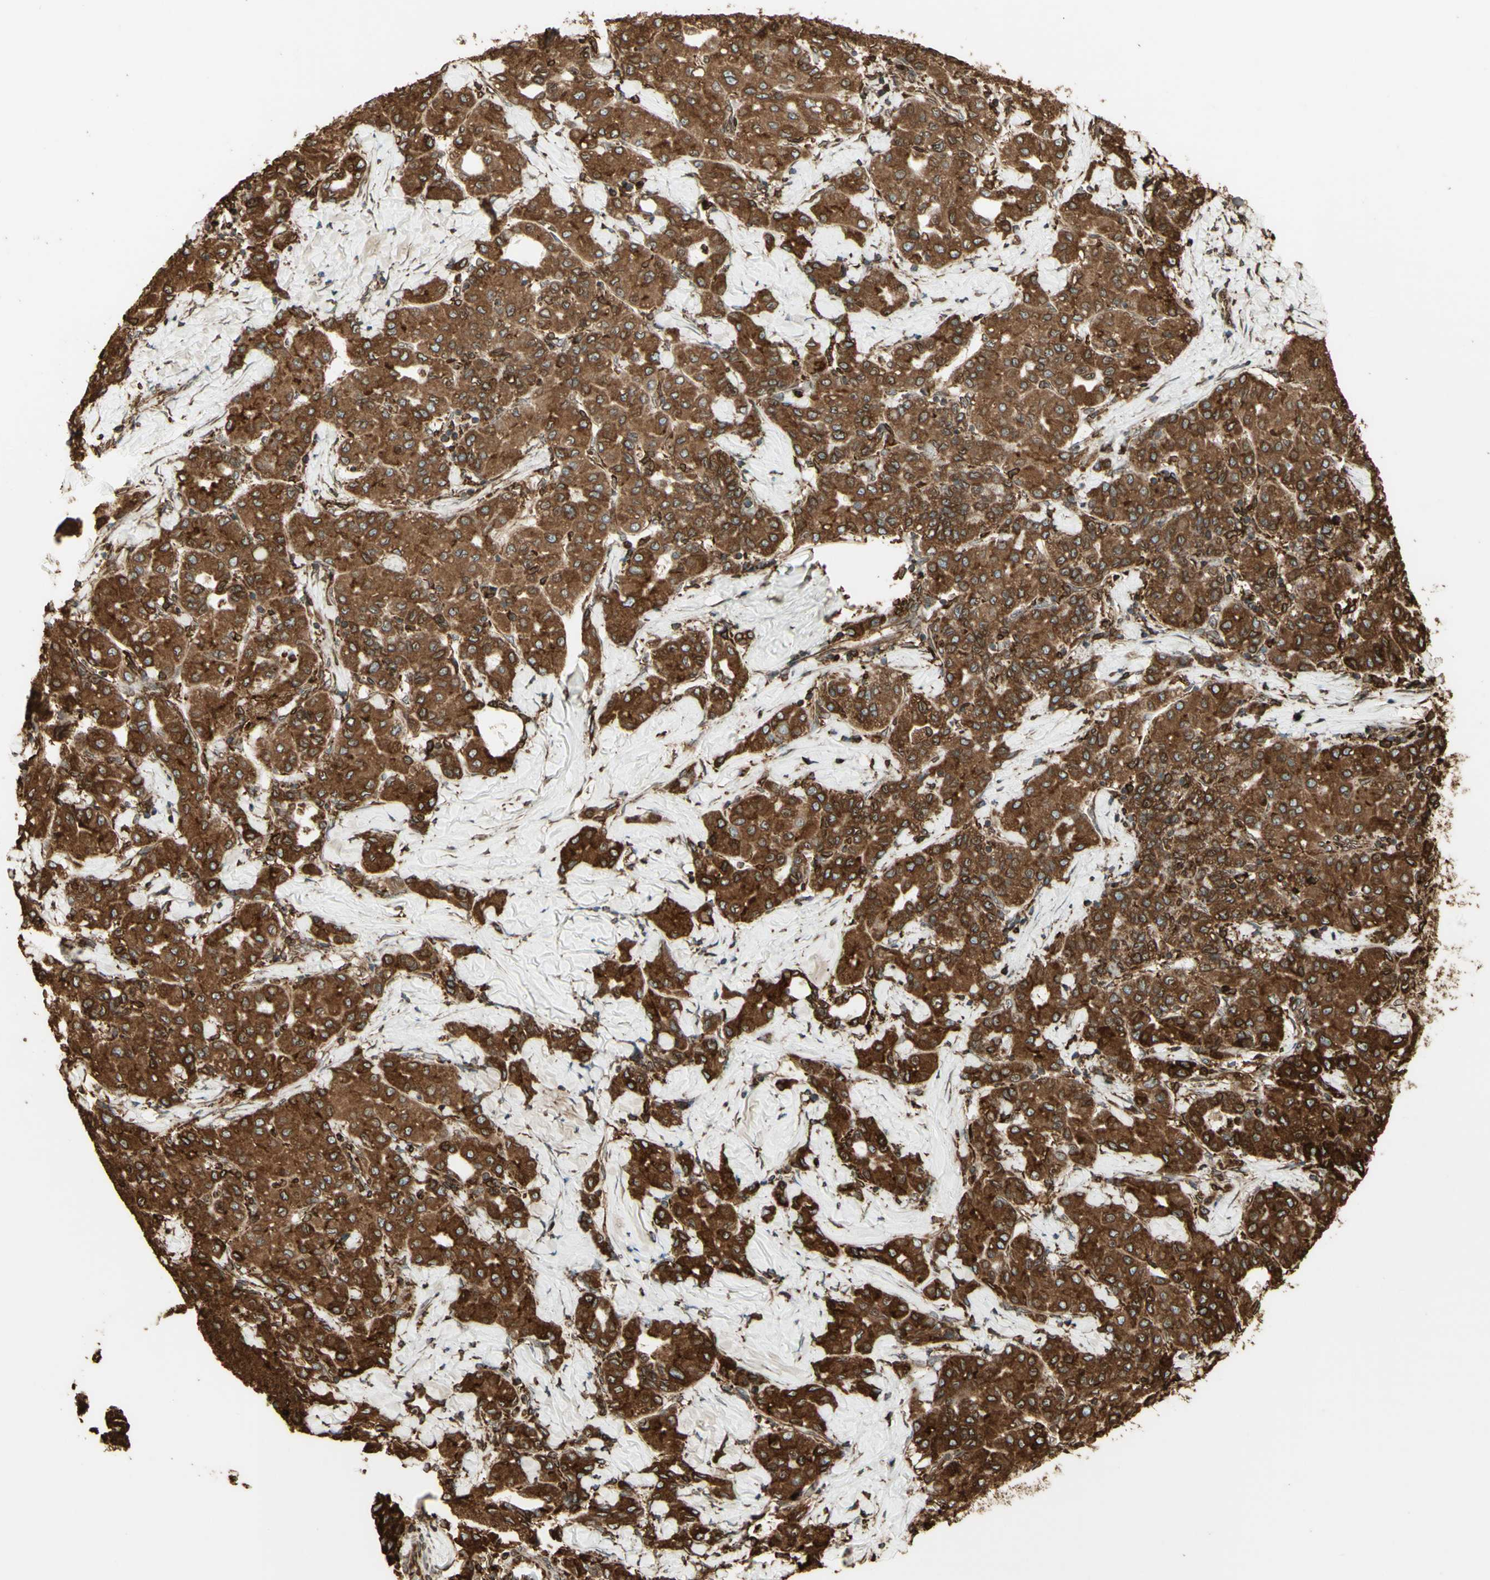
{"staining": {"intensity": "strong", "quantity": ">75%", "location": "cytoplasmic/membranous"}, "tissue": "liver cancer", "cell_type": "Tumor cells", "image_type": "cancer", "snomed": [{"axis": "morphology", "description": "Carcinoma, Hepatocellular, NOS"}, {"axis": "topography", "description": "Liver"}], "caption": "Immunohistochemical staining of human hepatocellular carcinoma (liver) exhibits strong cytoplasmic/membranous protein expression in approximately >75% of tumor cells.", "gene": "CANX", "patient": {"sex": "male", "age": 65}}